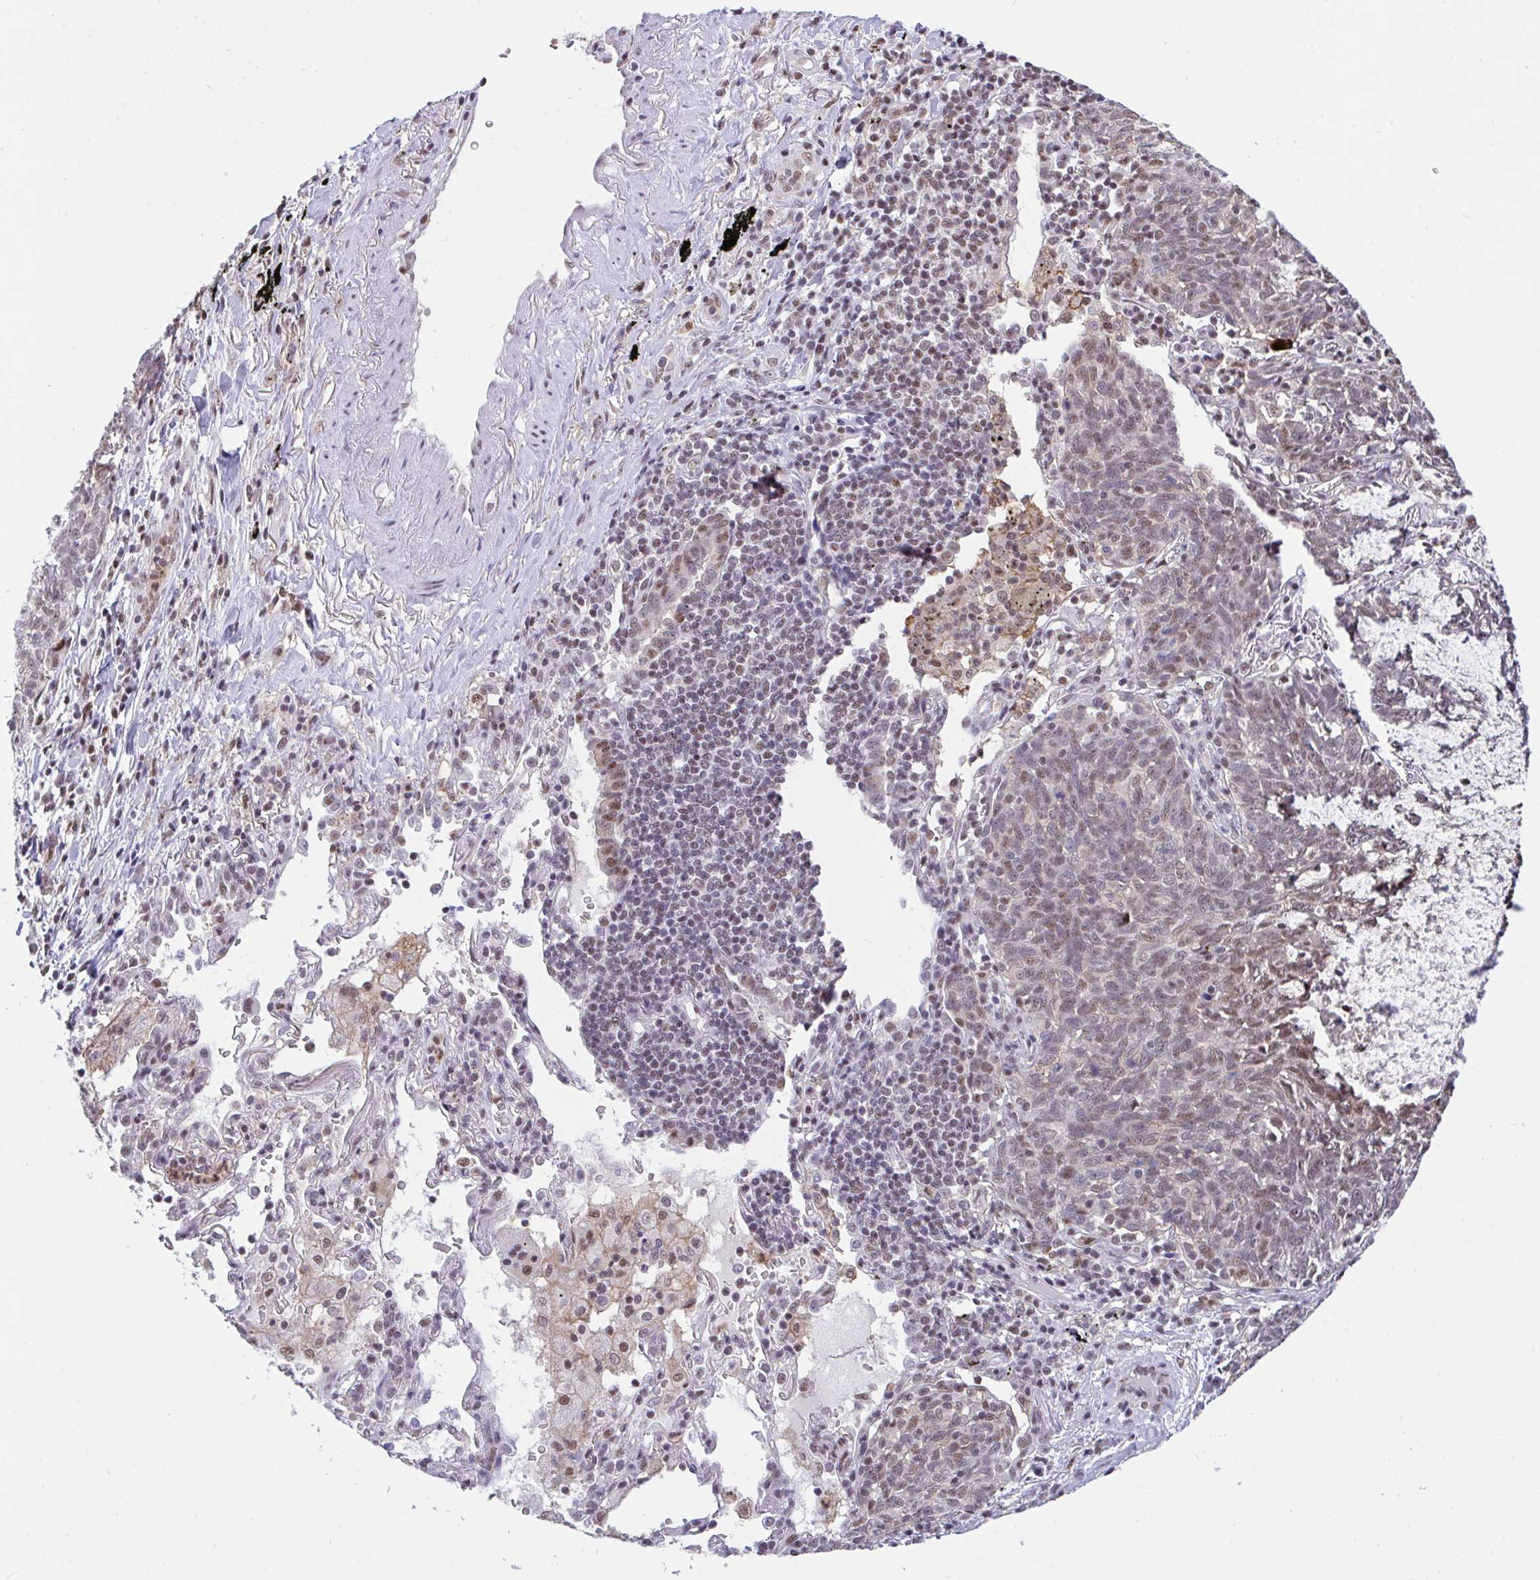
{"staining": {"intensity": "weak", "quantity": ">75%", "location": "nuclear"}, "tissue": "lung cancer", "cell_type": "Tumor cells", "image_type": "cancer", "snomed": [{"axis": "morphology", "description": "Squamous cell carcinoma, NOS"}, {"axis": "topography", "description": "Lung"}], "caption": "About >75% of tumor cells in human lung cancer (squamous cell carcinoma) exhibit weak nuclear protein staining as visualized by brown immunohistochemical staining.", "gene": "OR6K3", "patient": {"sex": "female", "age": 72}}